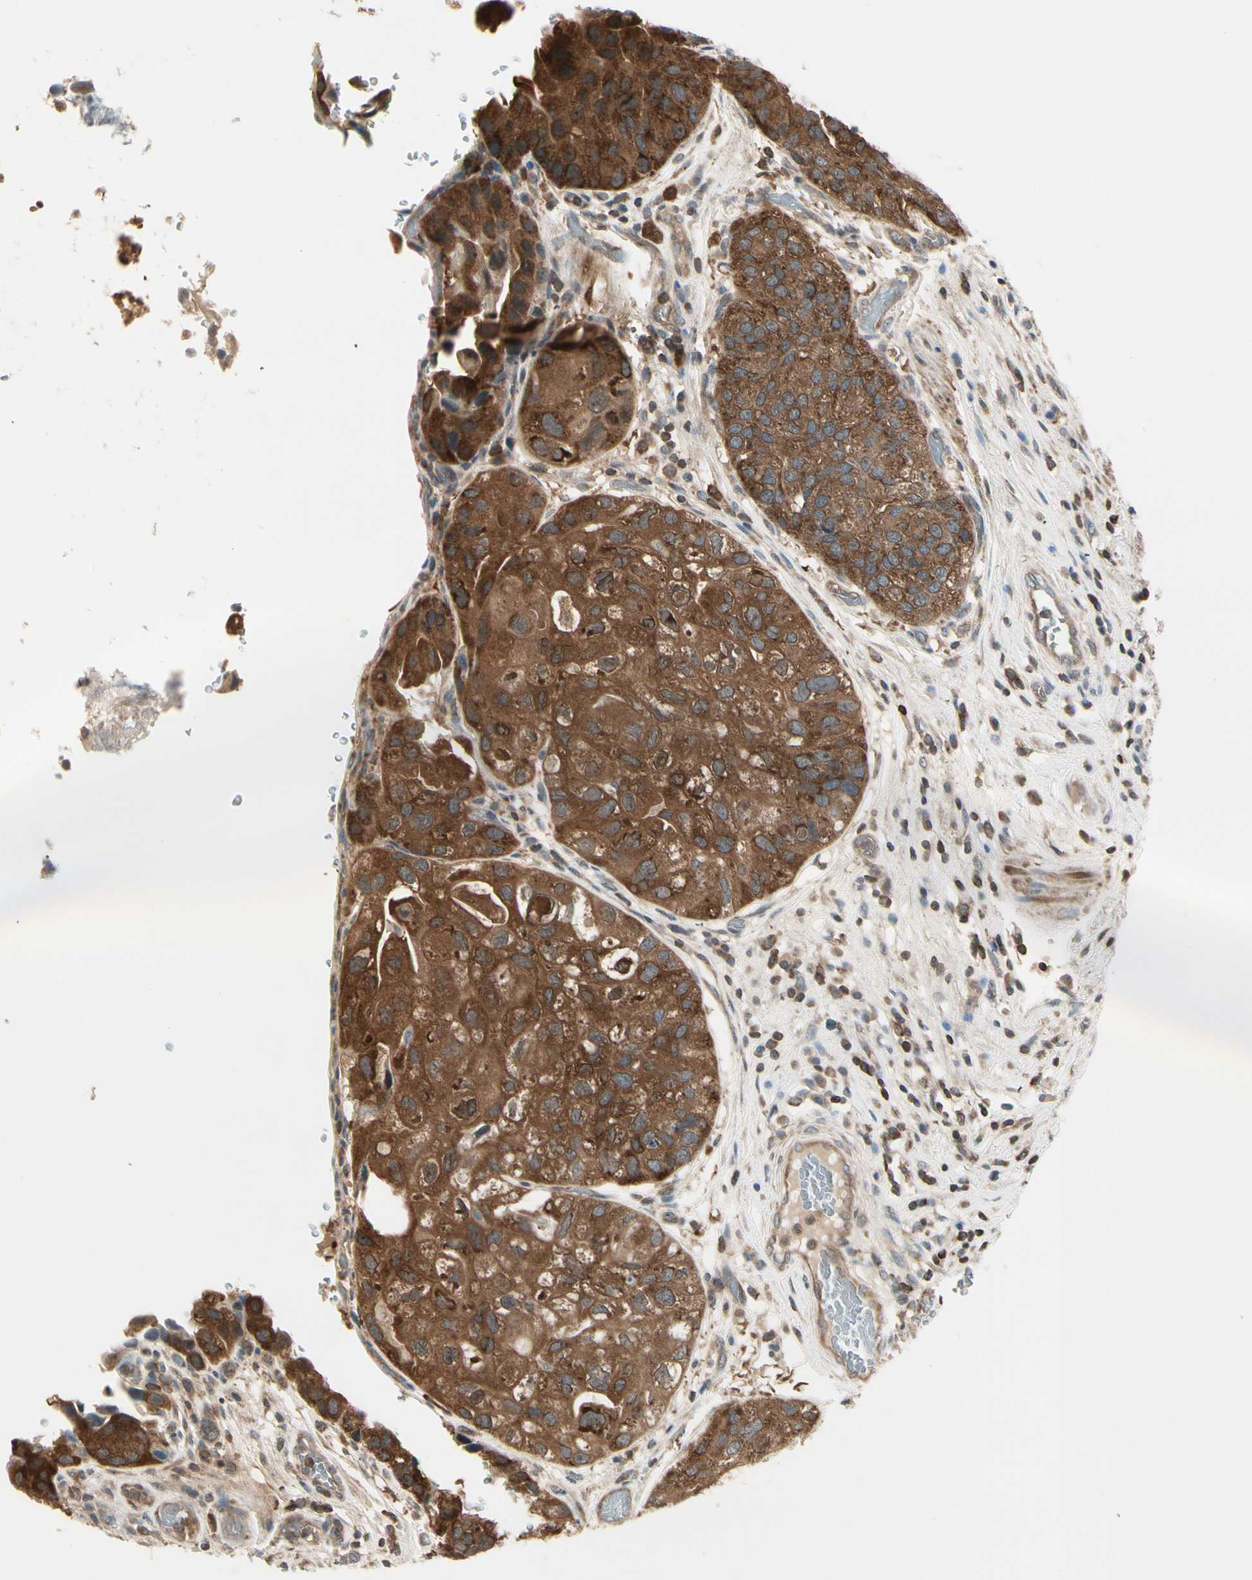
{"staining": {"intensity": "strong", "quantity": ">75%", "location": "cytoplasmic/membranous"}, "tissue": "urothelial cancer", "cell_type": "Tumor cells", "image_type": "cancer", "snomed": [{"axis": "morphology", "description": "Urothelial carcinoma, High grade"}, {"axis": "topography", "description": "Urinary bladder"}], "caption": "Strong cytoplasmic/membranous staining for a protein is seen in approximately >75% of tumor cells of high-grade urothelial carcinoma using IHC.", "gene": "OXSR1", "patient": {"sex": "female", "age": 64}}